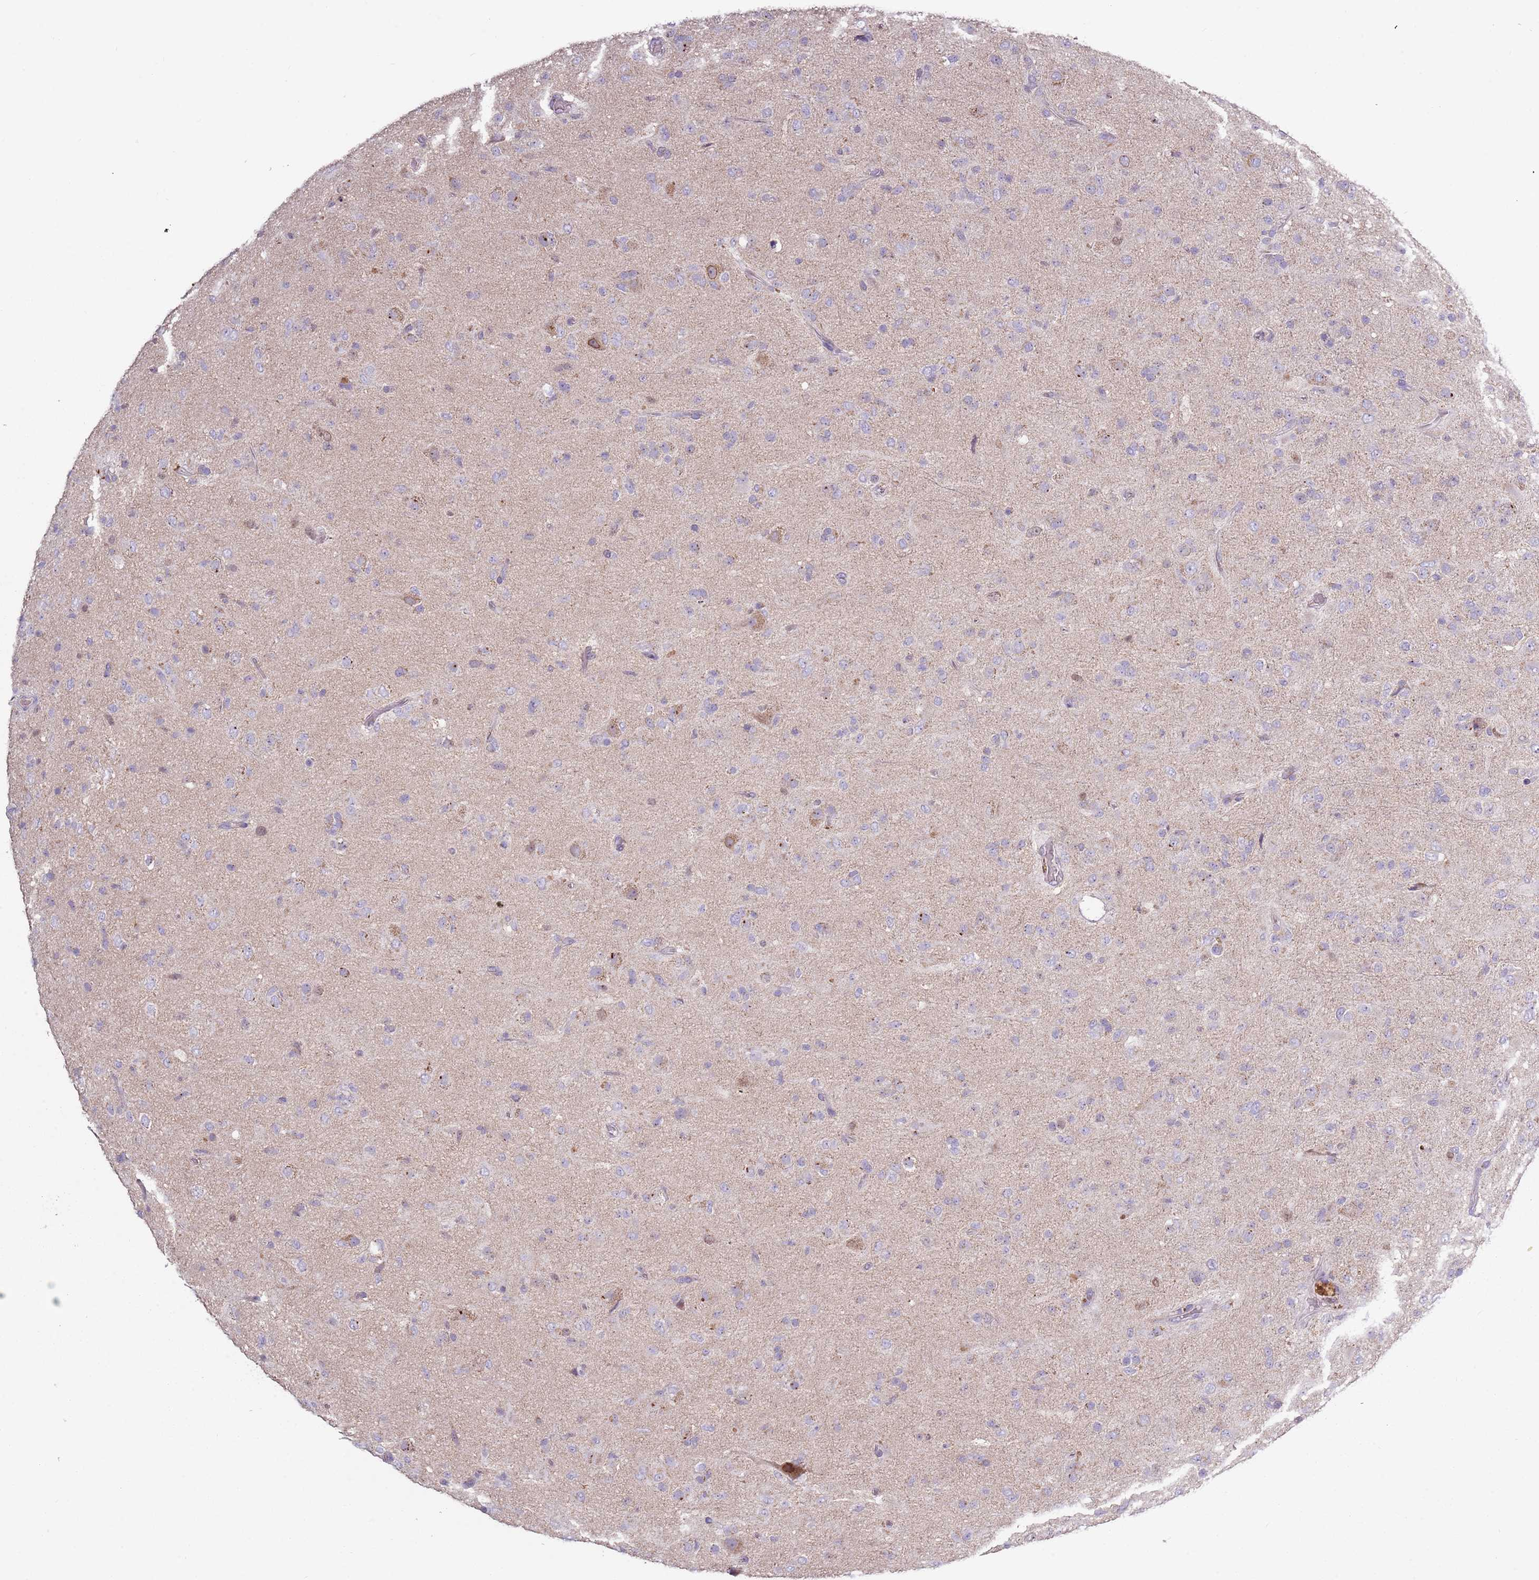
{"staining": {"intensity": "negative", "quantity": "none", "location": "none"}, "tissue": "glioma", "cell_type": "Tumor cells", "image_type": "cancer", "snomed": [{"axis": "morphology", "description": "Glioma, malignant, Low grade"}, {"axis": "topography", "description": "Brain"}], "caption": "An immunohistochemistry (IHC) image of low-grade glioma (malignant) is shown. There is no staining in tumor cells of low-grade glioma (malignant). Brightfield microscopy of IHC stained with DAB (3,3'-diaminobenzidine) (brown) and hematoxylin (blue), captured at high magnification.", "gene": "SYS1", "patient": {"sex": "male", "age": 65}}